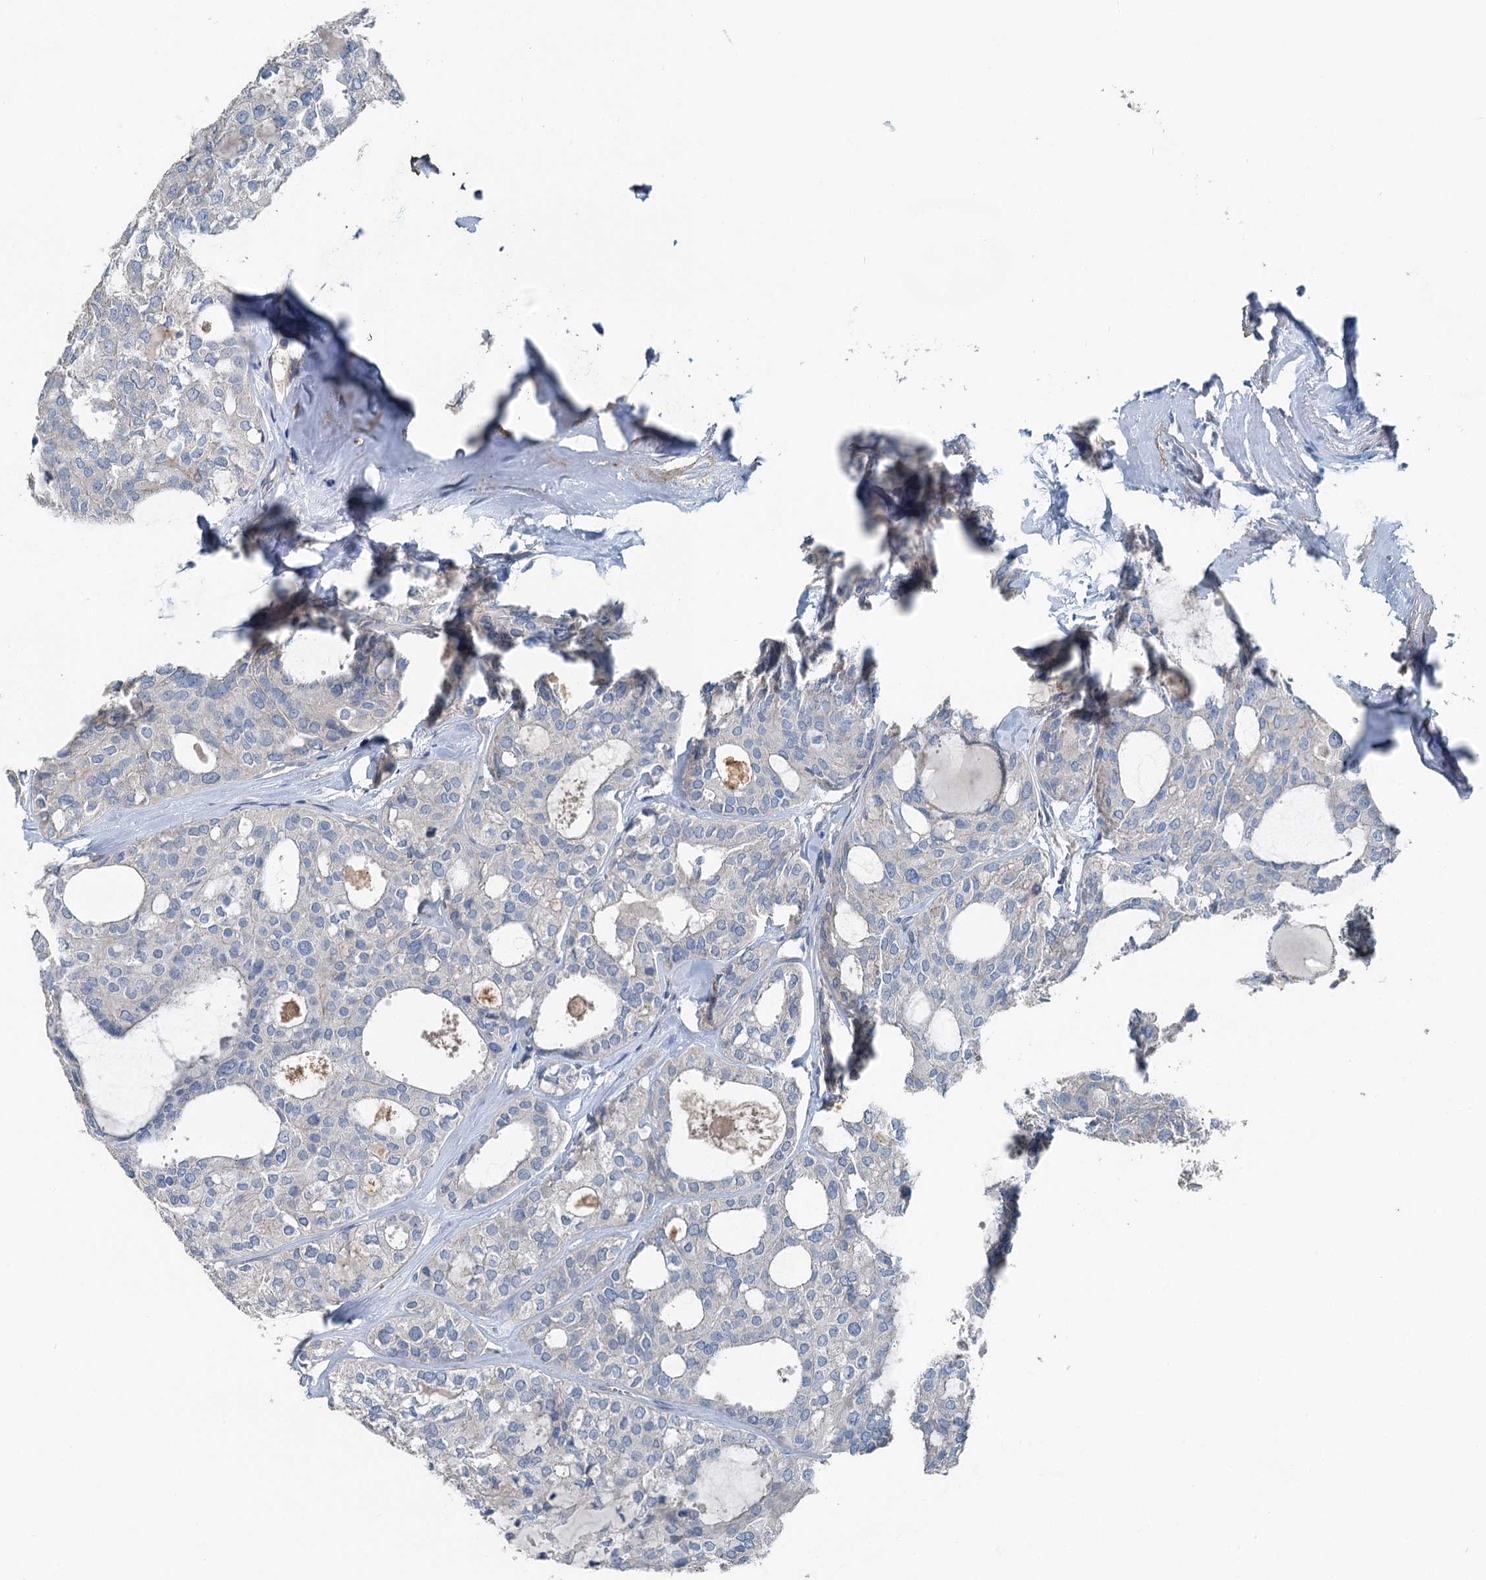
{"staining": {"intensity": "negative", "quantity": "none", "location": "none"}, "tissue": "thyroid cancer", "cell_type": "Tumor cells", "image_type": "cancer", "snomed": [{"axis": "morphology", "description": "Follicular adenoma carcinoma, NOS"}, {"axis": "topography", "description": "Thyroid gland"}], "caption": "High power microscopy histopathology image of an immunohistochemistry (IHC) photomicrograph of thyroid cancer (follicular adenoma carcinoma), revealing no significant expression in tumor cells. The staining was performed using DAB to visualize the protein expression in brown, while the nuclei were stained in blue with hematoxylin (Magnification: 20x).", "gene": "C6orf120", "patient": {"sex": "male", "age": 75}}